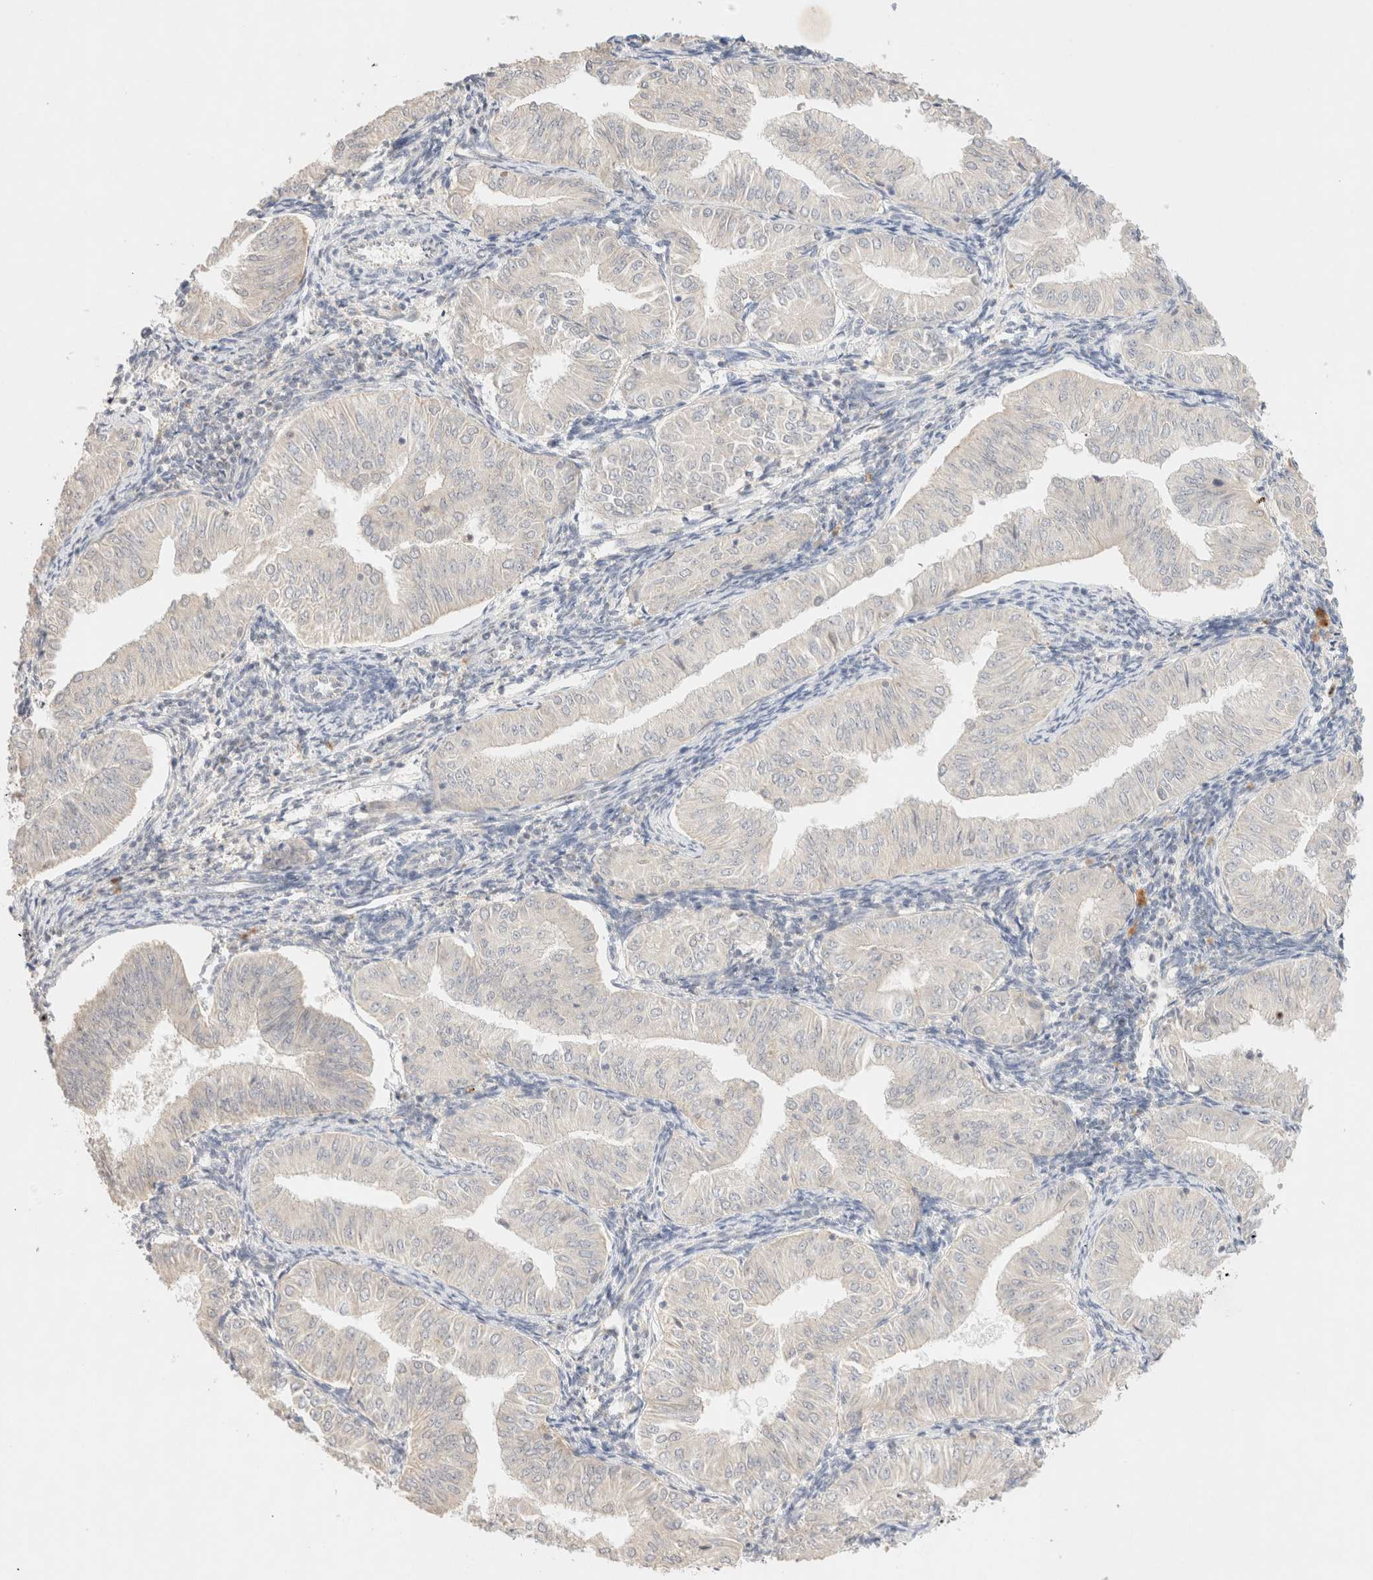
{"staining": {"intensity": "negative", "quantity": "none", "location": "none"}, "tissue": "endometrial cancer", "cell_type": "Tumor cells", "image_type": "cancer", "snomed": [{"axis": "morphology", "description": "Normal tissue, NOS"}, {"axis": "morphology", "description": "Adenocarcinoma, NOS"}, {"axis": "topography", "description": "Endometrium"}], "caption": "Photomicrograph shows no protein positivity in tumor cells of endometrial cancer tissue.", "gene": "SNTB1", "patient": {"sex": "female", "age": 53}}